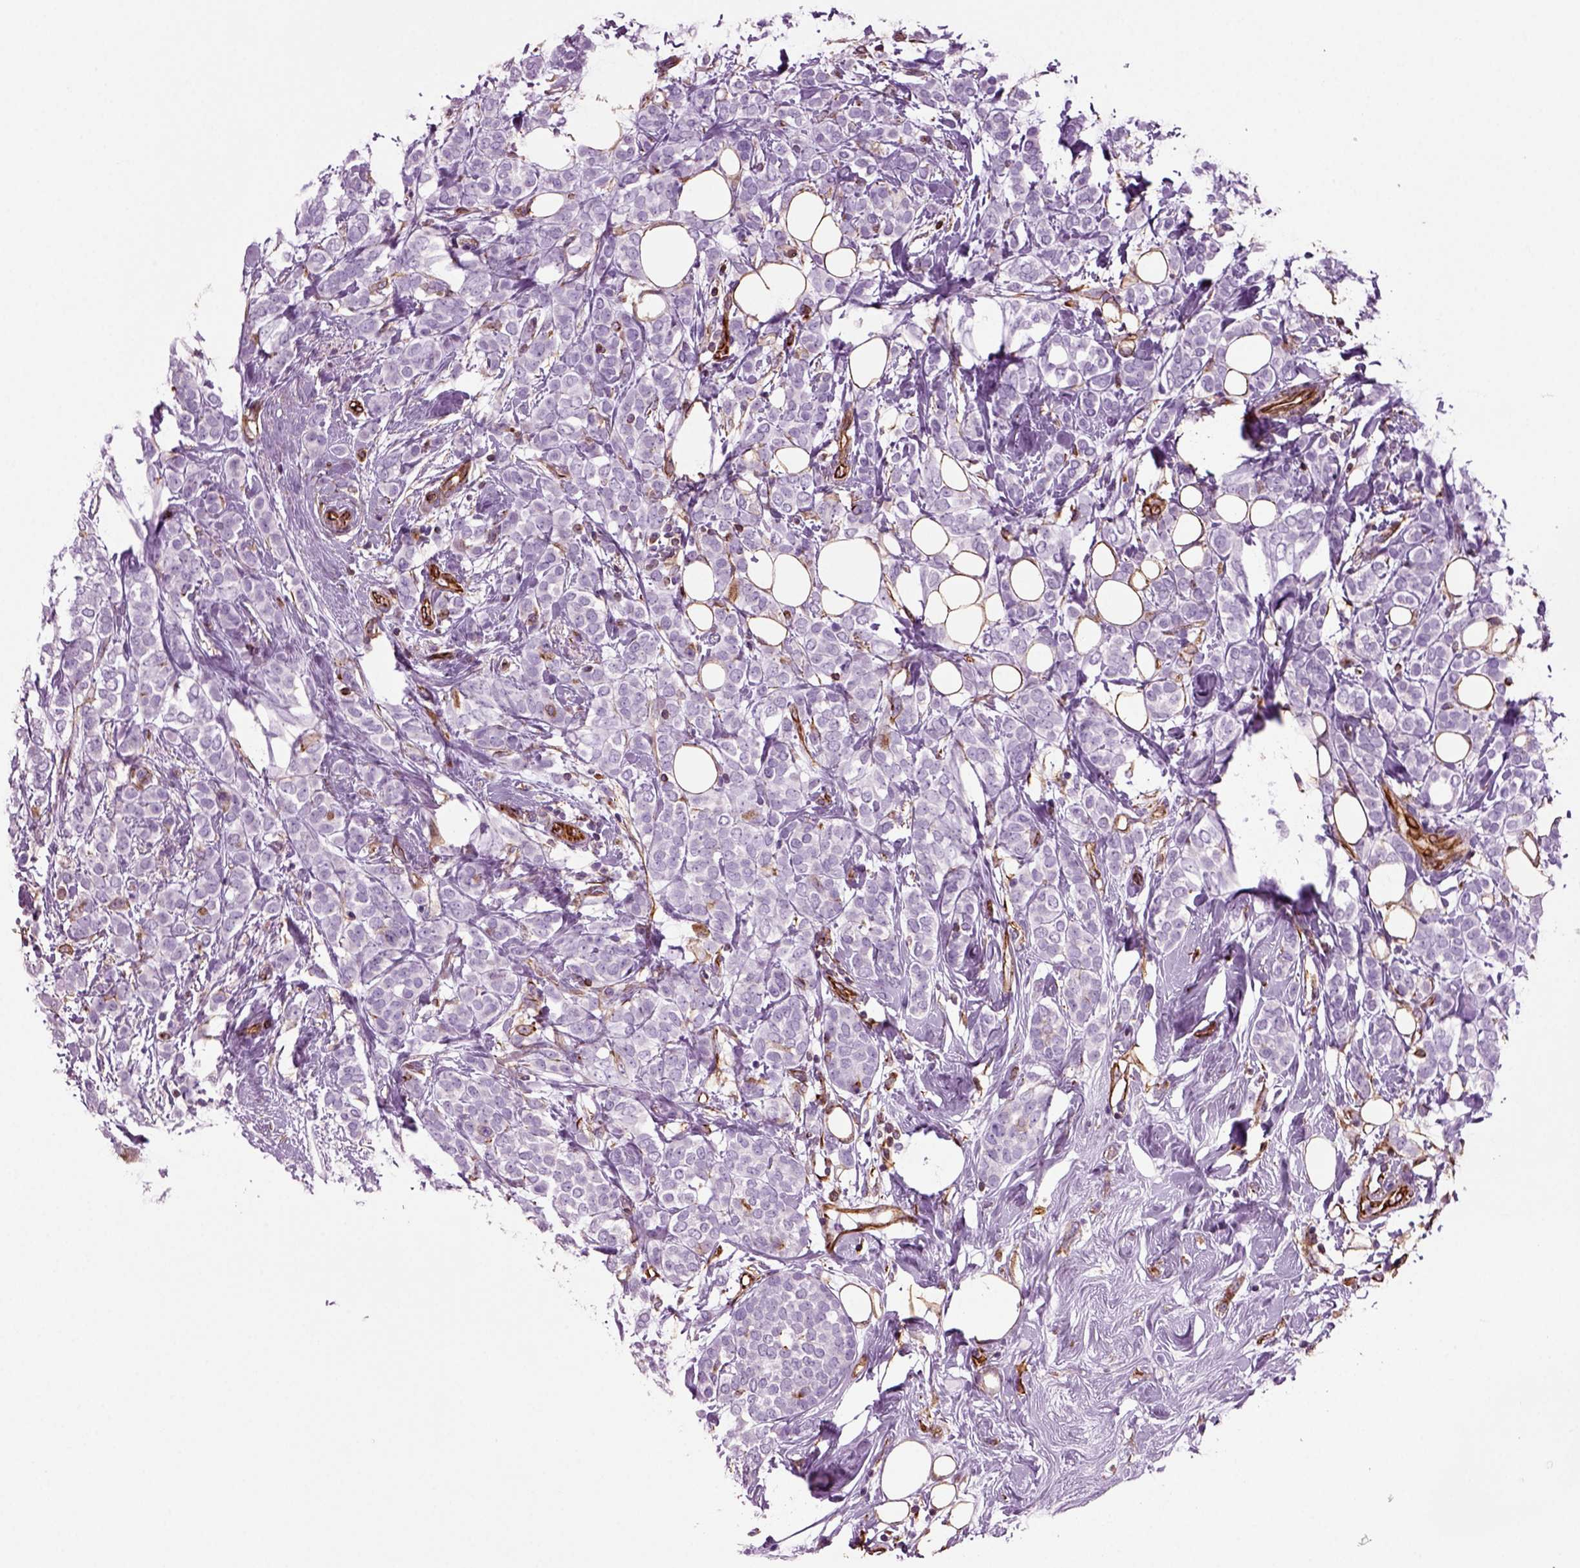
{"staining": {"intensity": "negative", "quantity": "none", "location": "none"}, "tissue": "breast cancer", "cell_type": "Tumor cells", "image_type": "cancer", "snomed": [{"axis": "morphology", "description": "Lobular carcinoma"}, {"axis": "topography", "description": "Breast"}], "caption": "This is an immunohistochemistry histopathology image of breast cancer (lobular carcinoma). There is no expression in tumor cells.", "gene": "ACER3", "patient": {"sex": "female", "age": 49}}